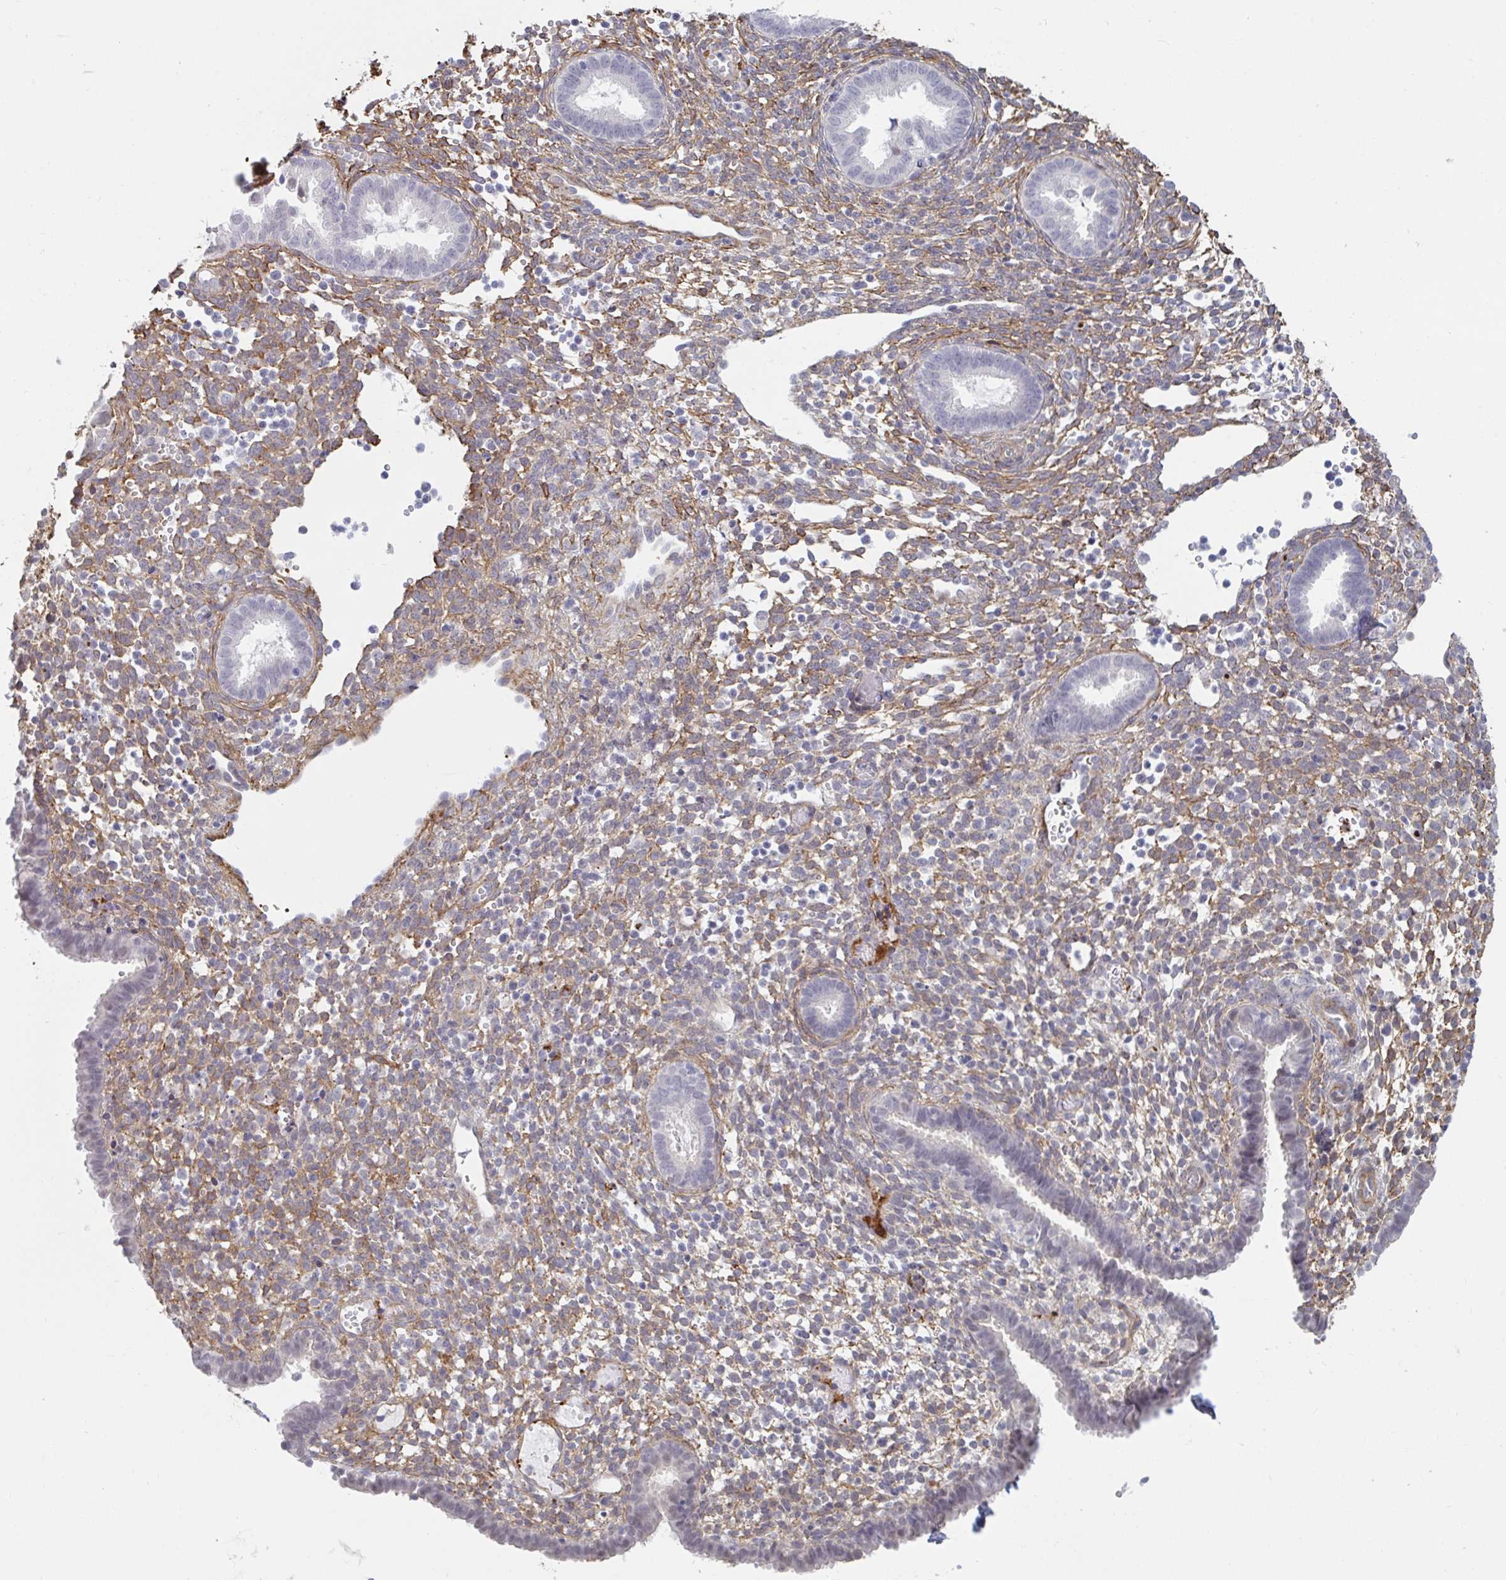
{"staining": {"intensity": "negative", "quantity": "none", "location": "none"}, "tissue": "endometrium", "cell_type": "Cells in endometrial stroma", "image_type": "normal", "snomed": [{"axis": "morphology", "description": "Normal tissue, NOS"}, {"axis": "topography", "description": "Endometrium"}], "caption": "IHC of unremarkable endometrium exhibits no staining in cells in endometrial stroma.", "gene": "NEURL4", "patient": {"sex": "female", "age": 36}}